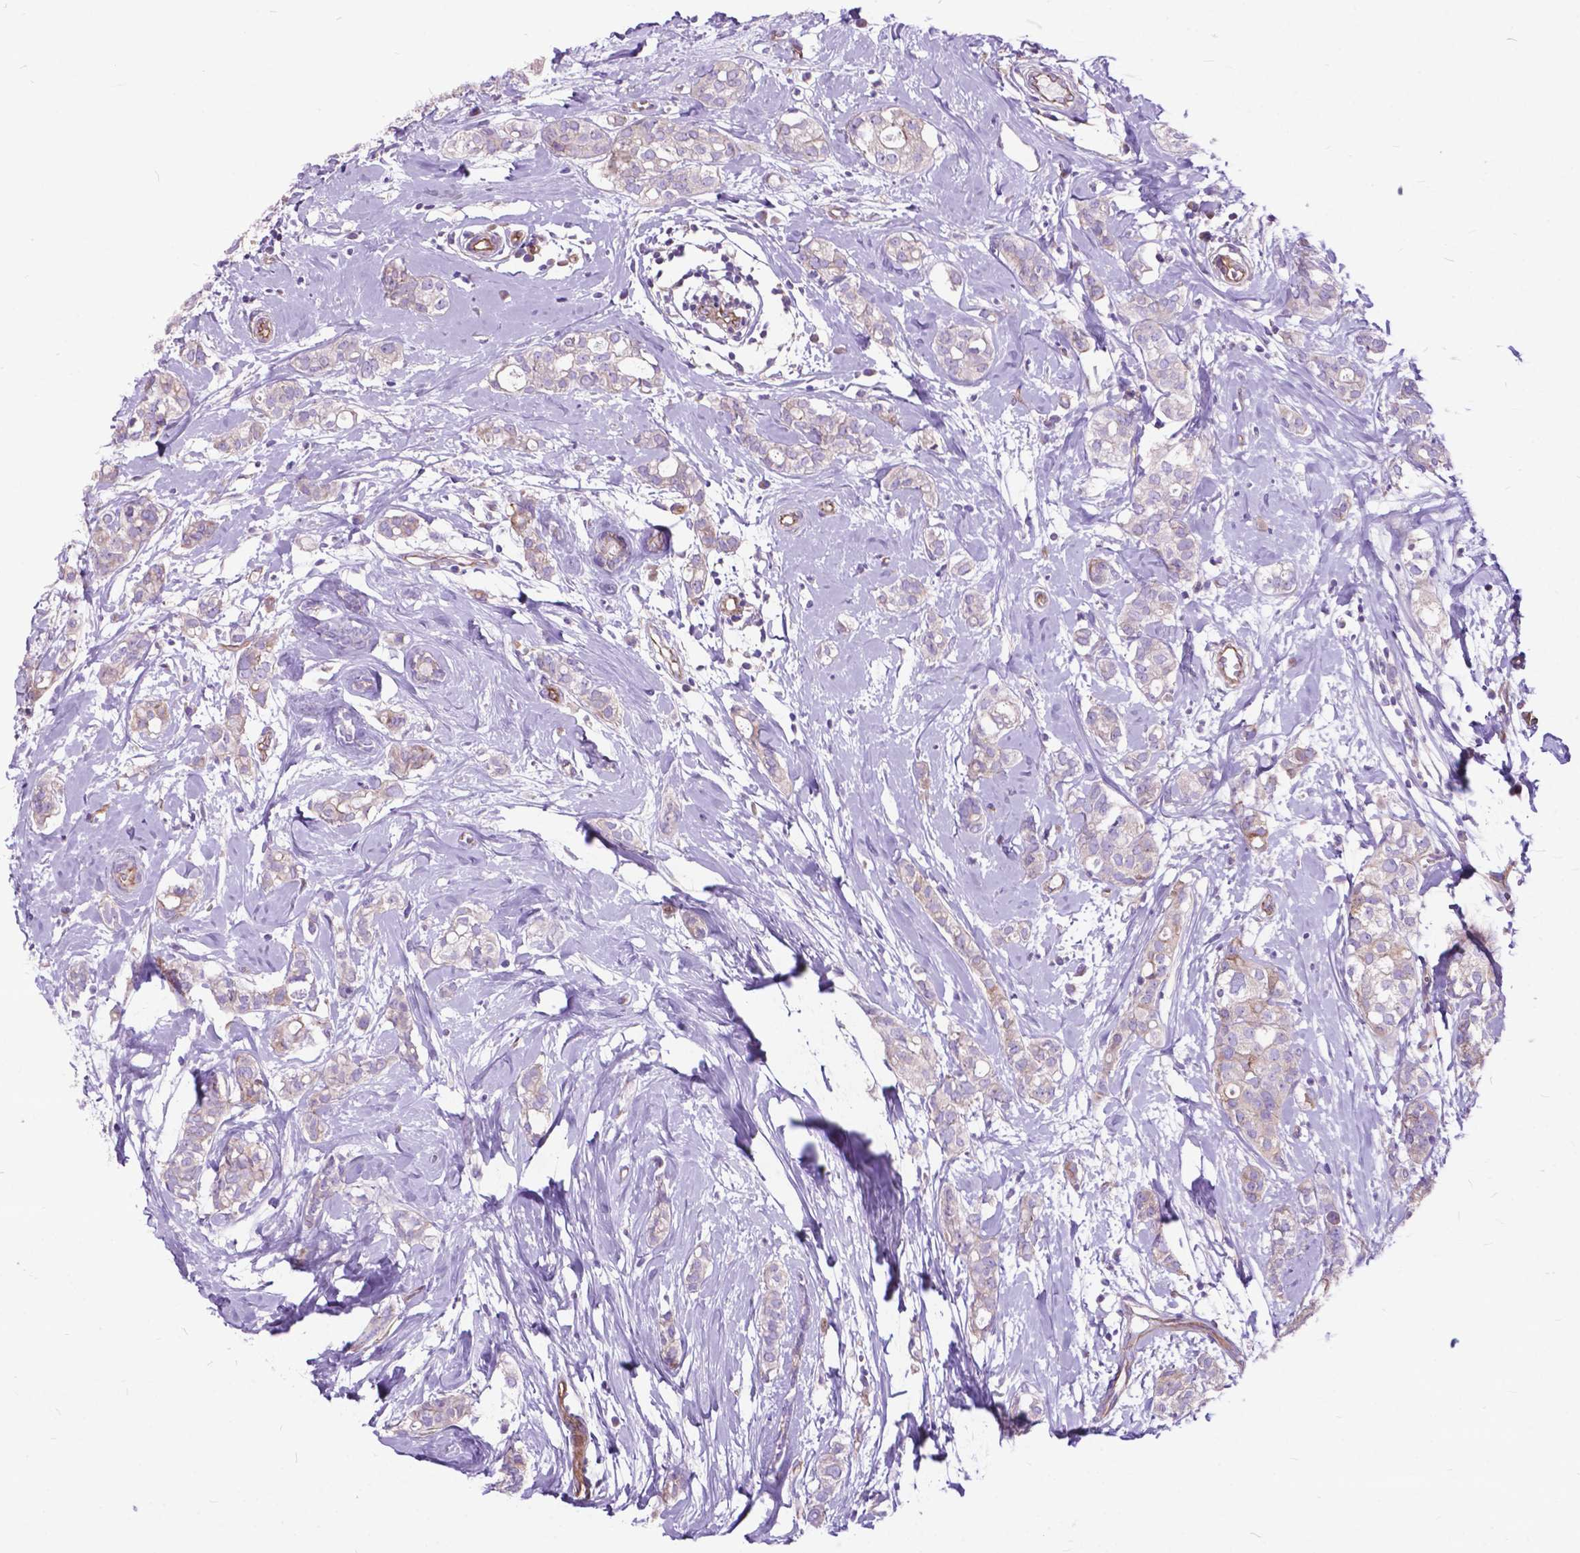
{"staining": {"intensity": "negative", "quantity": "none", "location": "none"}, "tissue": "breast cancer", "cell_type": "Tumor cells", "image_type": "cancer", "snomed": [{"axis": "morphology", "description": "Duct carcinoma"}, {"axis": "topography", "description": "Breast"}], "caption": "The photomicrograph reveals no significant staining in tumor cells of breast cancer.", "gene": "FLT4", "patient": {"sex": "female", "age": 40}}